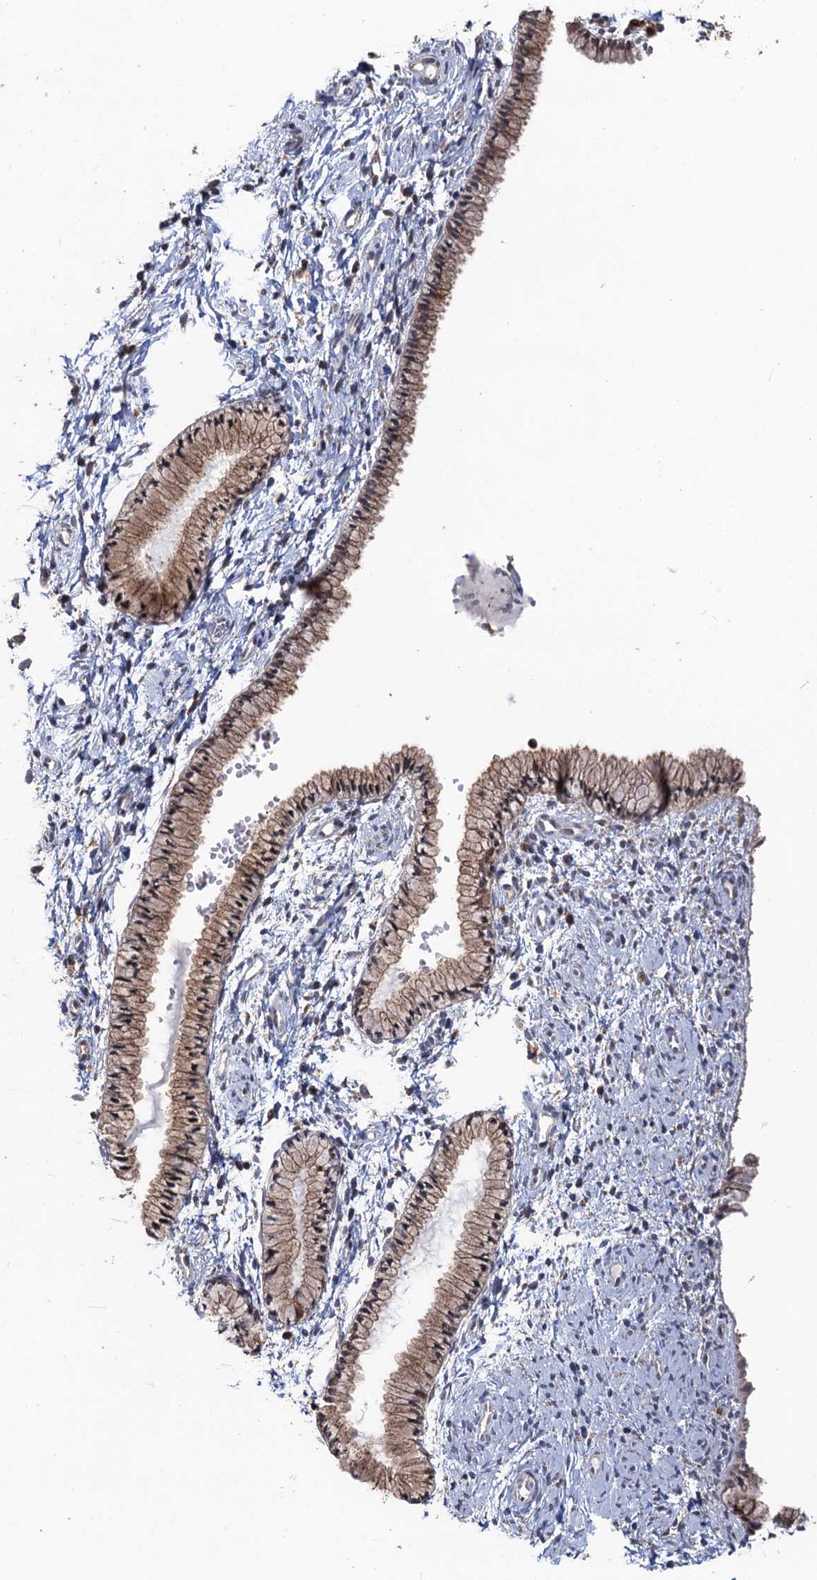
{"staining": {"intensity": "negative", "quantity": "none", "location": "none"}, "tissue": "cervix", "cell_type": "Glandular cells", "image_type": "normal", "snomed": [{"axis": "morphology", "description": "Normal tissue, NOS"}, {"axis": "topography", "description": "Cervix"}], "caption": "Immunohistochemistry (IHC) histopathology image of unremarkable cervix stained for a protein (brown), which demonstrates no staining in glandular cells. (Immunohistochemistry, brightfield microscopy, high magnification).", "gene": "BMERB1", "patient": {"sex": "female", "age": 33}}